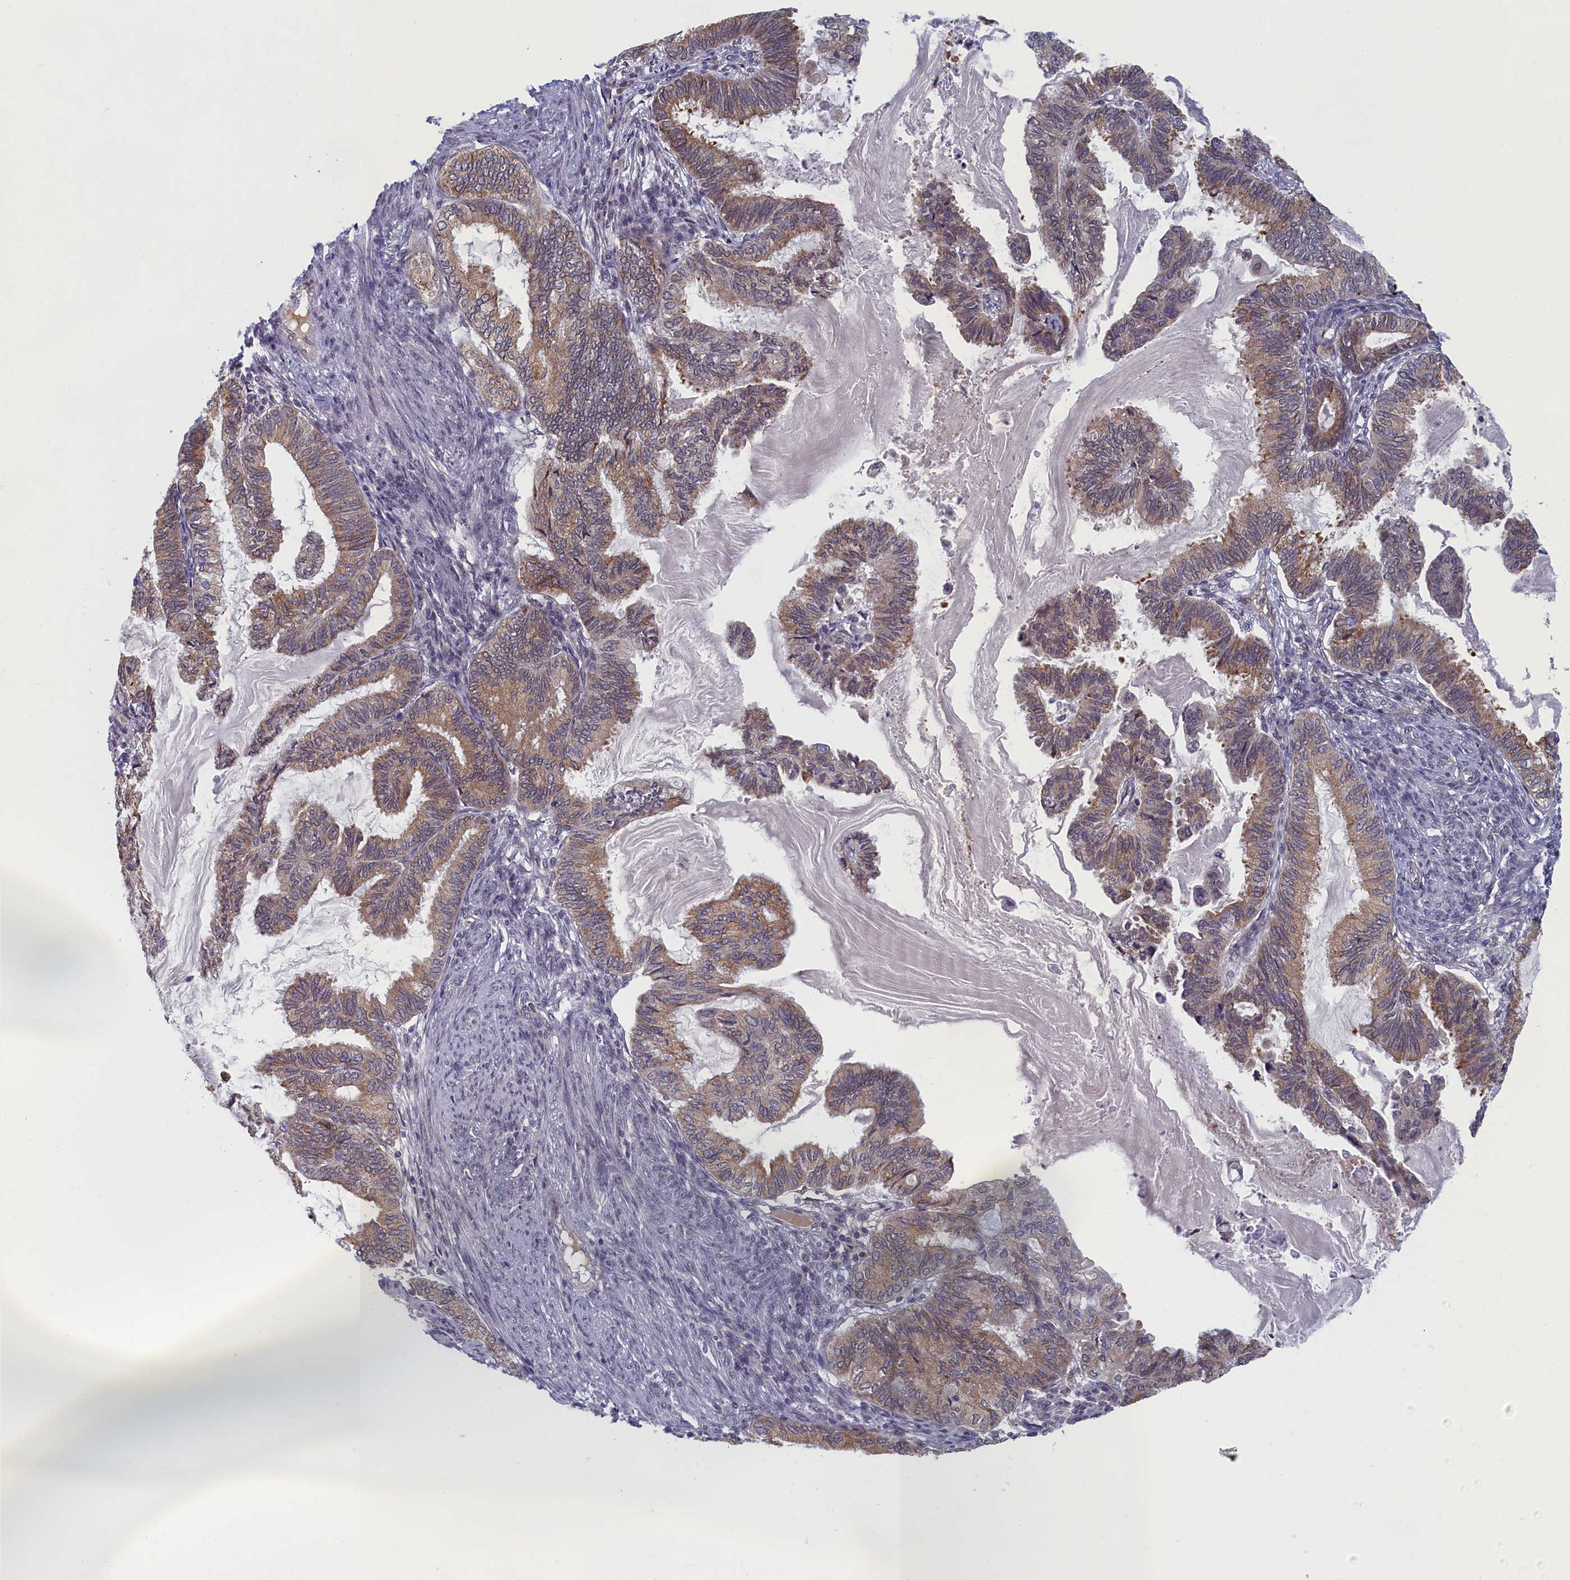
{"staining": {"intensity": "weak", "quantity": "25%-75%", "location": "cytoplasmic/membranous"}, "tissue": "endometrial cancer", "cell_type": "Tumor cells", "image_type": "cancer", "snomed": [{"axis": "morphology", "description": "Adenocarcinoma, NOS"}, {"axis": "topography", "description": "Endometrium"}], "caption": "This image shows immunohistochemistry staining of human adenocarcinoma (endometrial), with low weak cytoplasmic/membranous expression in approximately 25%-75% of tumor cells.", "gene": "DNAJC17", "patient": {"sex": "female", "age": 86}}